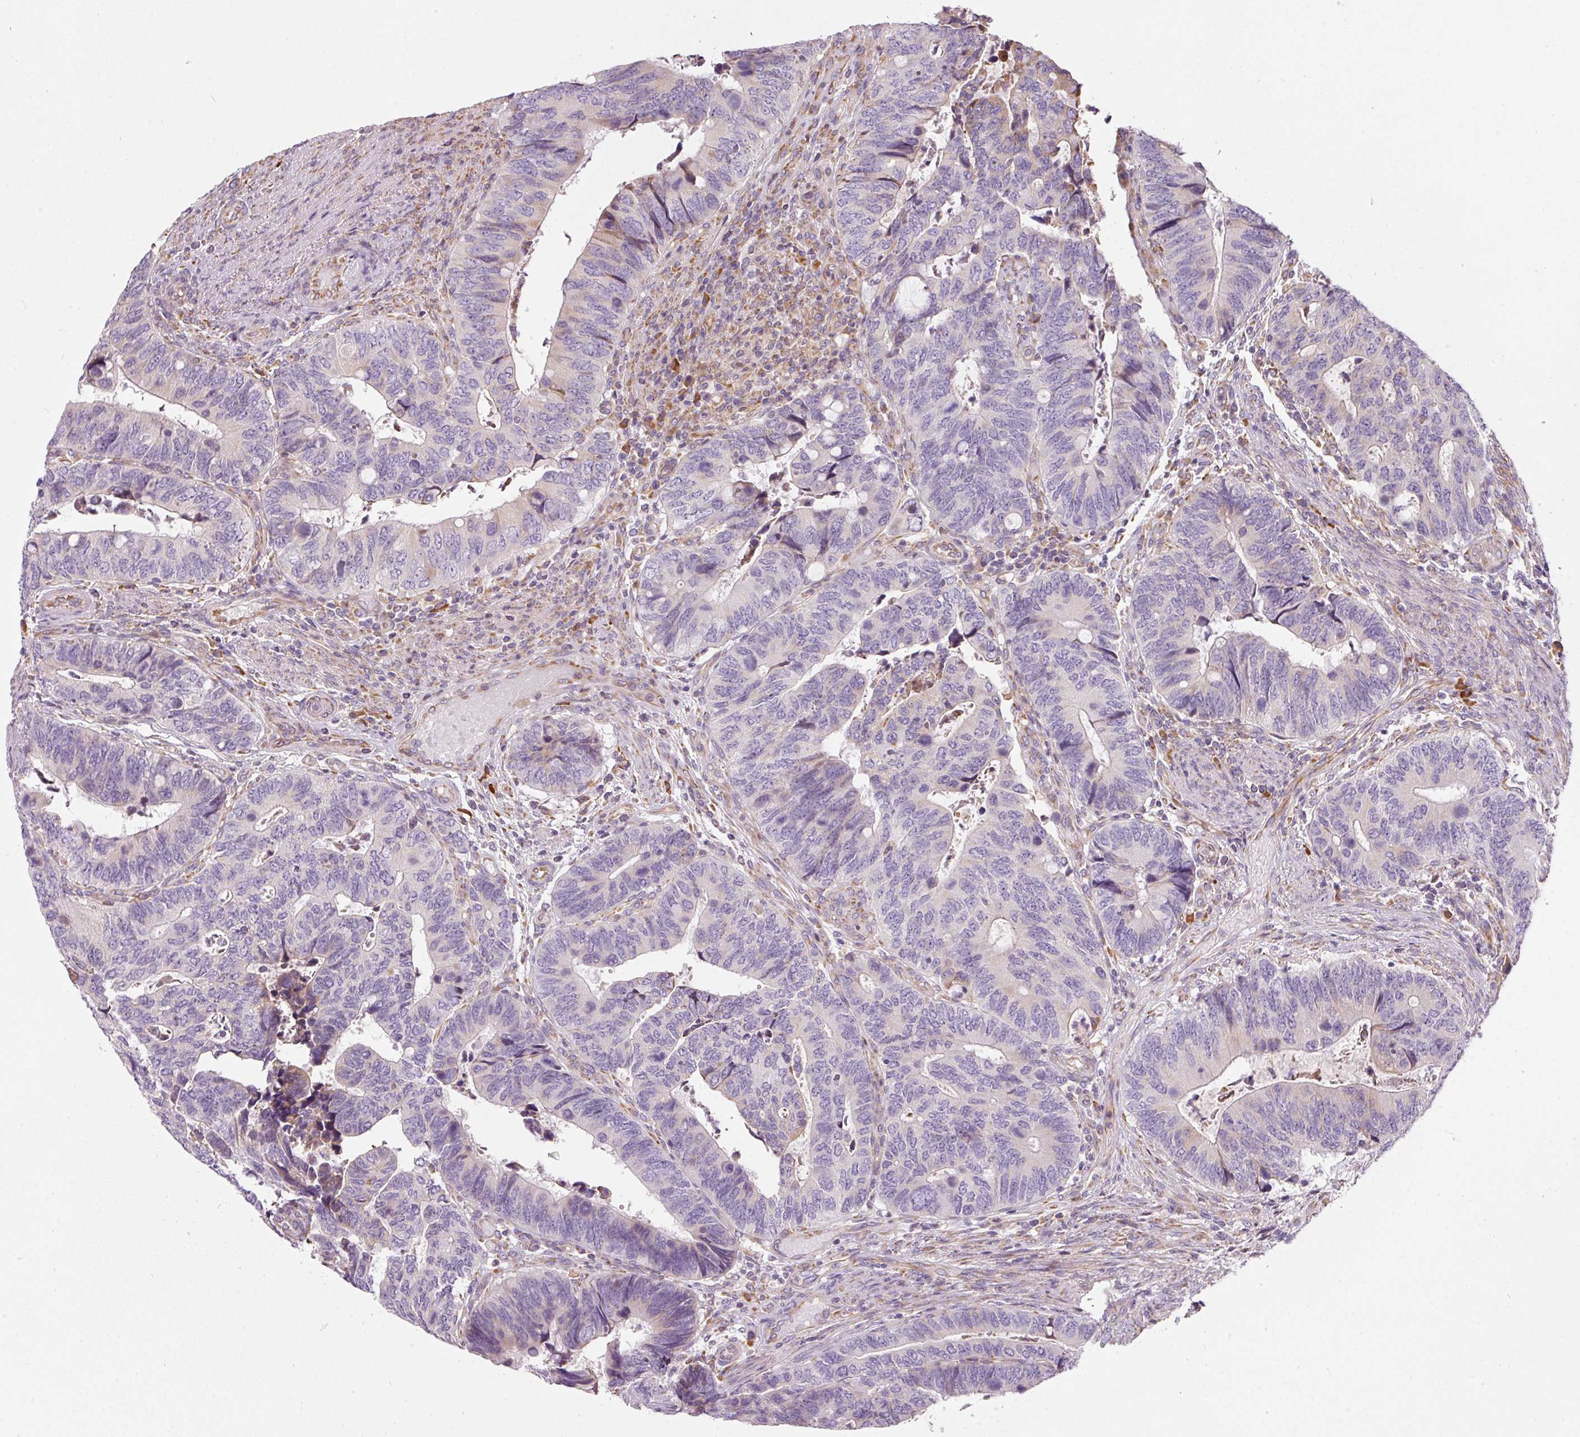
{"staining": {"intensity": "negative", "quantity": "none", "location": "none"}, "tissue": "colorectal cancer", "cell_type": "Tumor cells", "image_type": "cancer", "snomed": [{"axis": "morphology", "description": "Adenocarcinoma, NOS"}, {"axis": "topography", "description": "Colon"}], "caption": "A photomicrograph of human colorectal cancer (adenocarcinoma) is negative for staining in tumor cells.", "gene": "MORN4", "patient": {"sex": "male", "age": 87}}